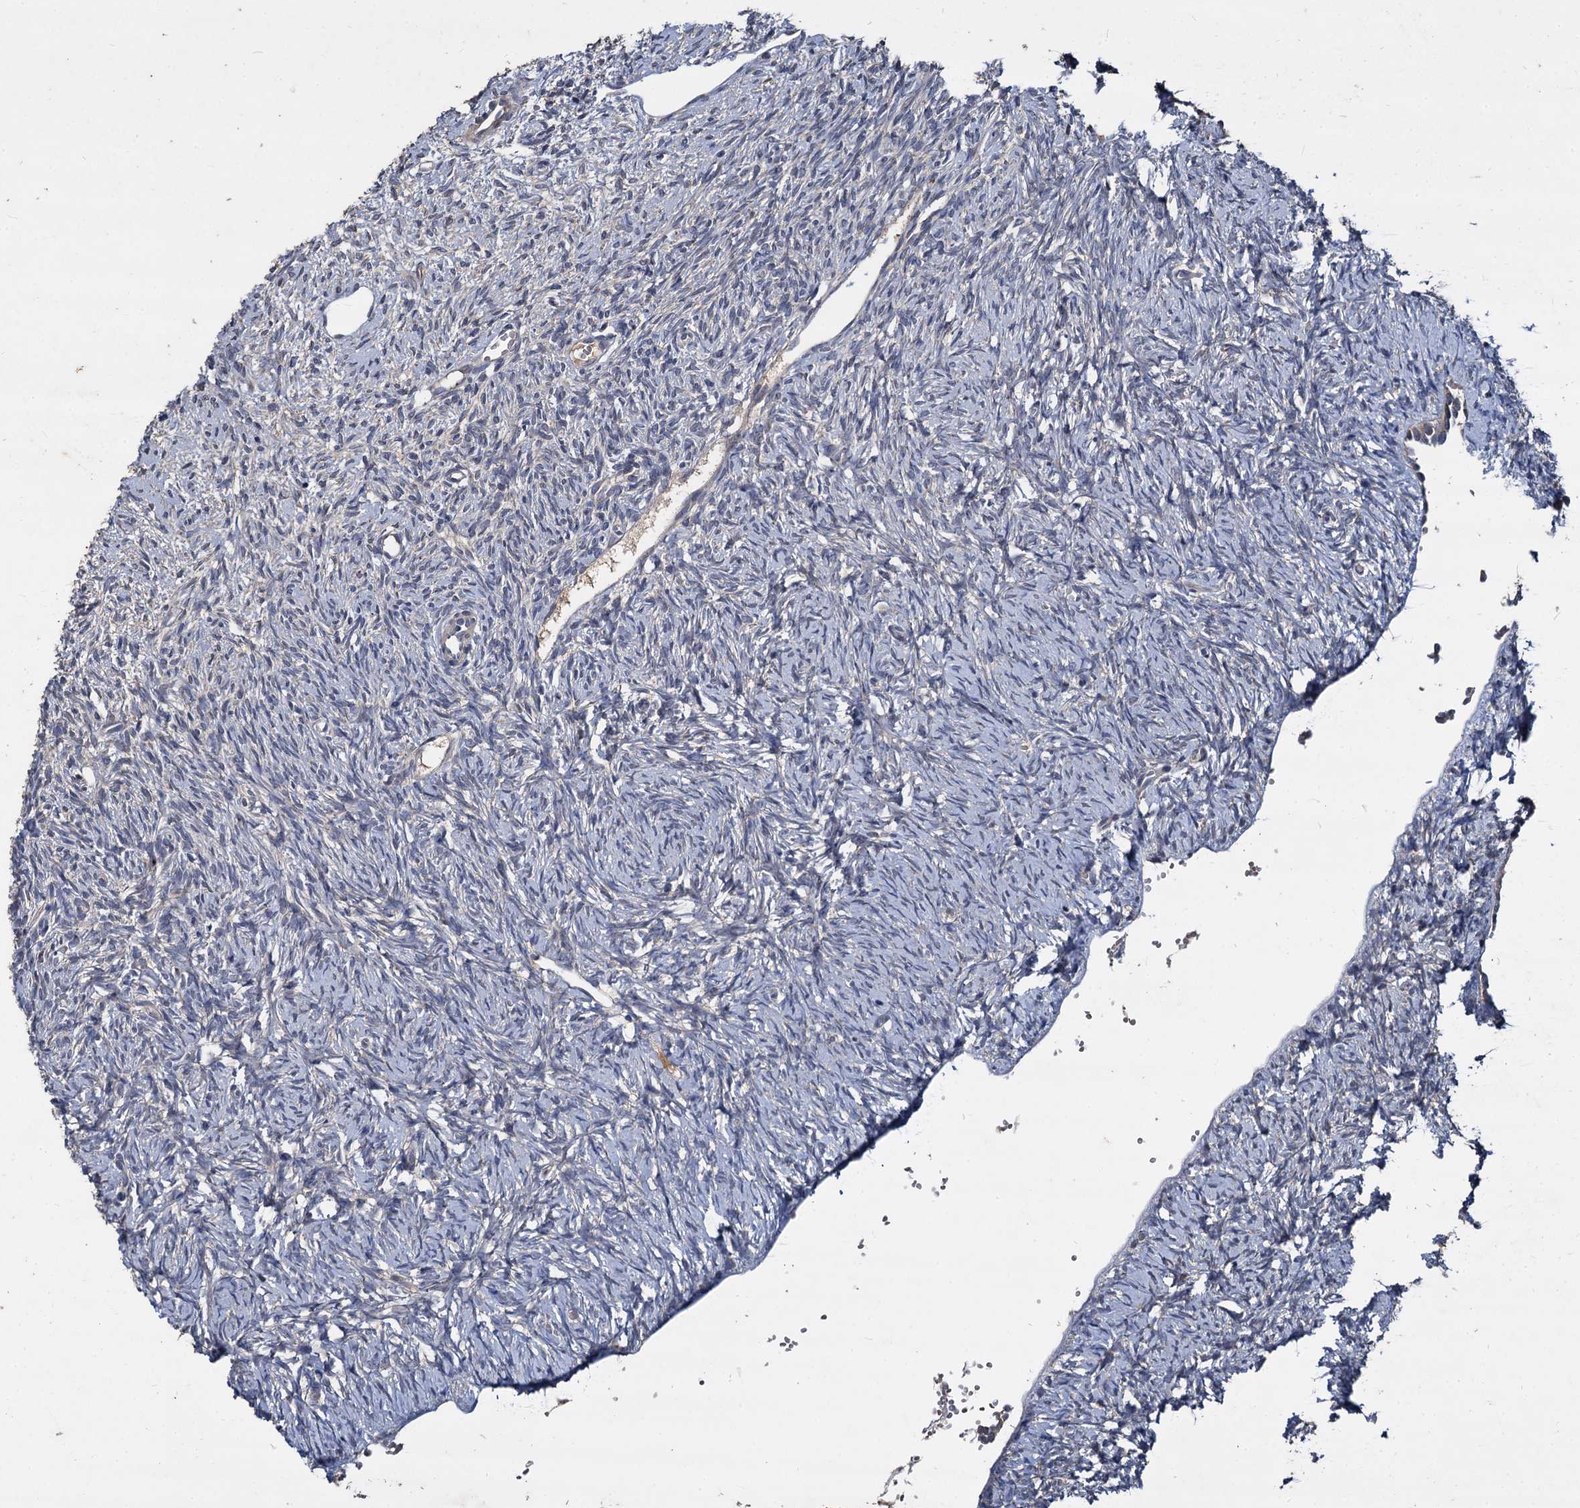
{"staining": {"intensity": "negative", "quantity": "none", "location": "none"}, "tissue": "ovary", "cell_type": "Ovarian stroma cells", "image_type": "normal", "snomed": [{"axis": "morphology", "description": "Normal tissue, NOS"}, {"axis": "topography", "description": "Ovary"}], "caption": "The image exhibits no significant expression in ovarian stroma cells of ovary. (DAB IHC, high magnification).", "gene": "CCDC184", "patient": {"sex": "female", "age": 51}}